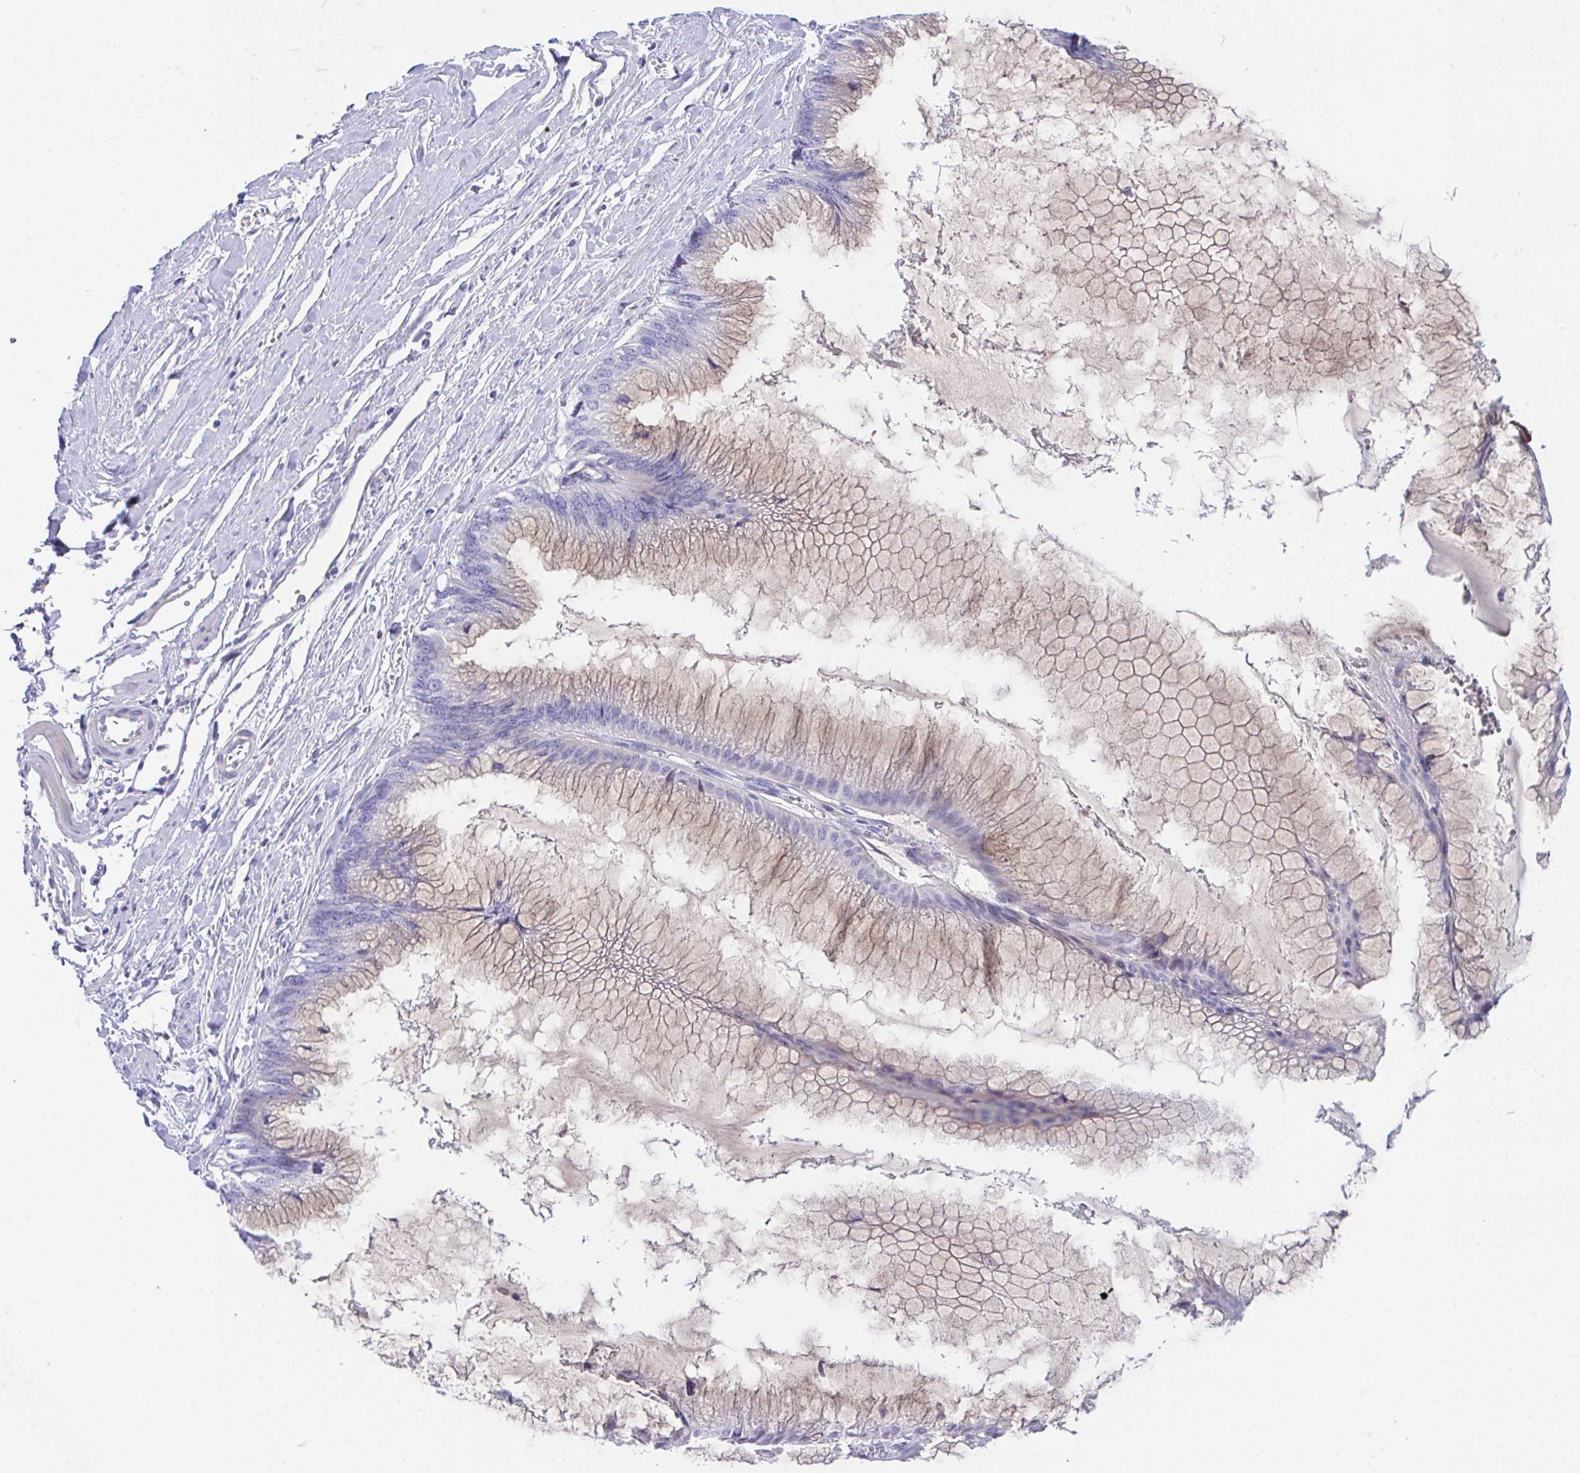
{"staining": {"intensity": "weak", "quantity": "25%-75%", "location": "cytoplasmic/membranous"}, "tissue": "ovarian cancer", "cell_type": "Tumor cells", "image_type": "cancer", "snomed": [{"axis": "morphology", "description": "Cystadenocarcinoma, mucinous, NOS"}, {"axis": "topography", "description": "Ovary"}], "caption": "High-power microscopy captured an immunohistochemistry photomicrograph of mucinous cystadenocarcinoma (ovarian), revealing weak cytoplasmic/membranous staining in about 25%-75% of tumor cells. The staining was performed using DAB, with brown indicating positive protein expression. Nuclei are stained blue with hematoxylin.", "gene": "SLC16A6", "patient": {"sex": "female", "age": 44}}